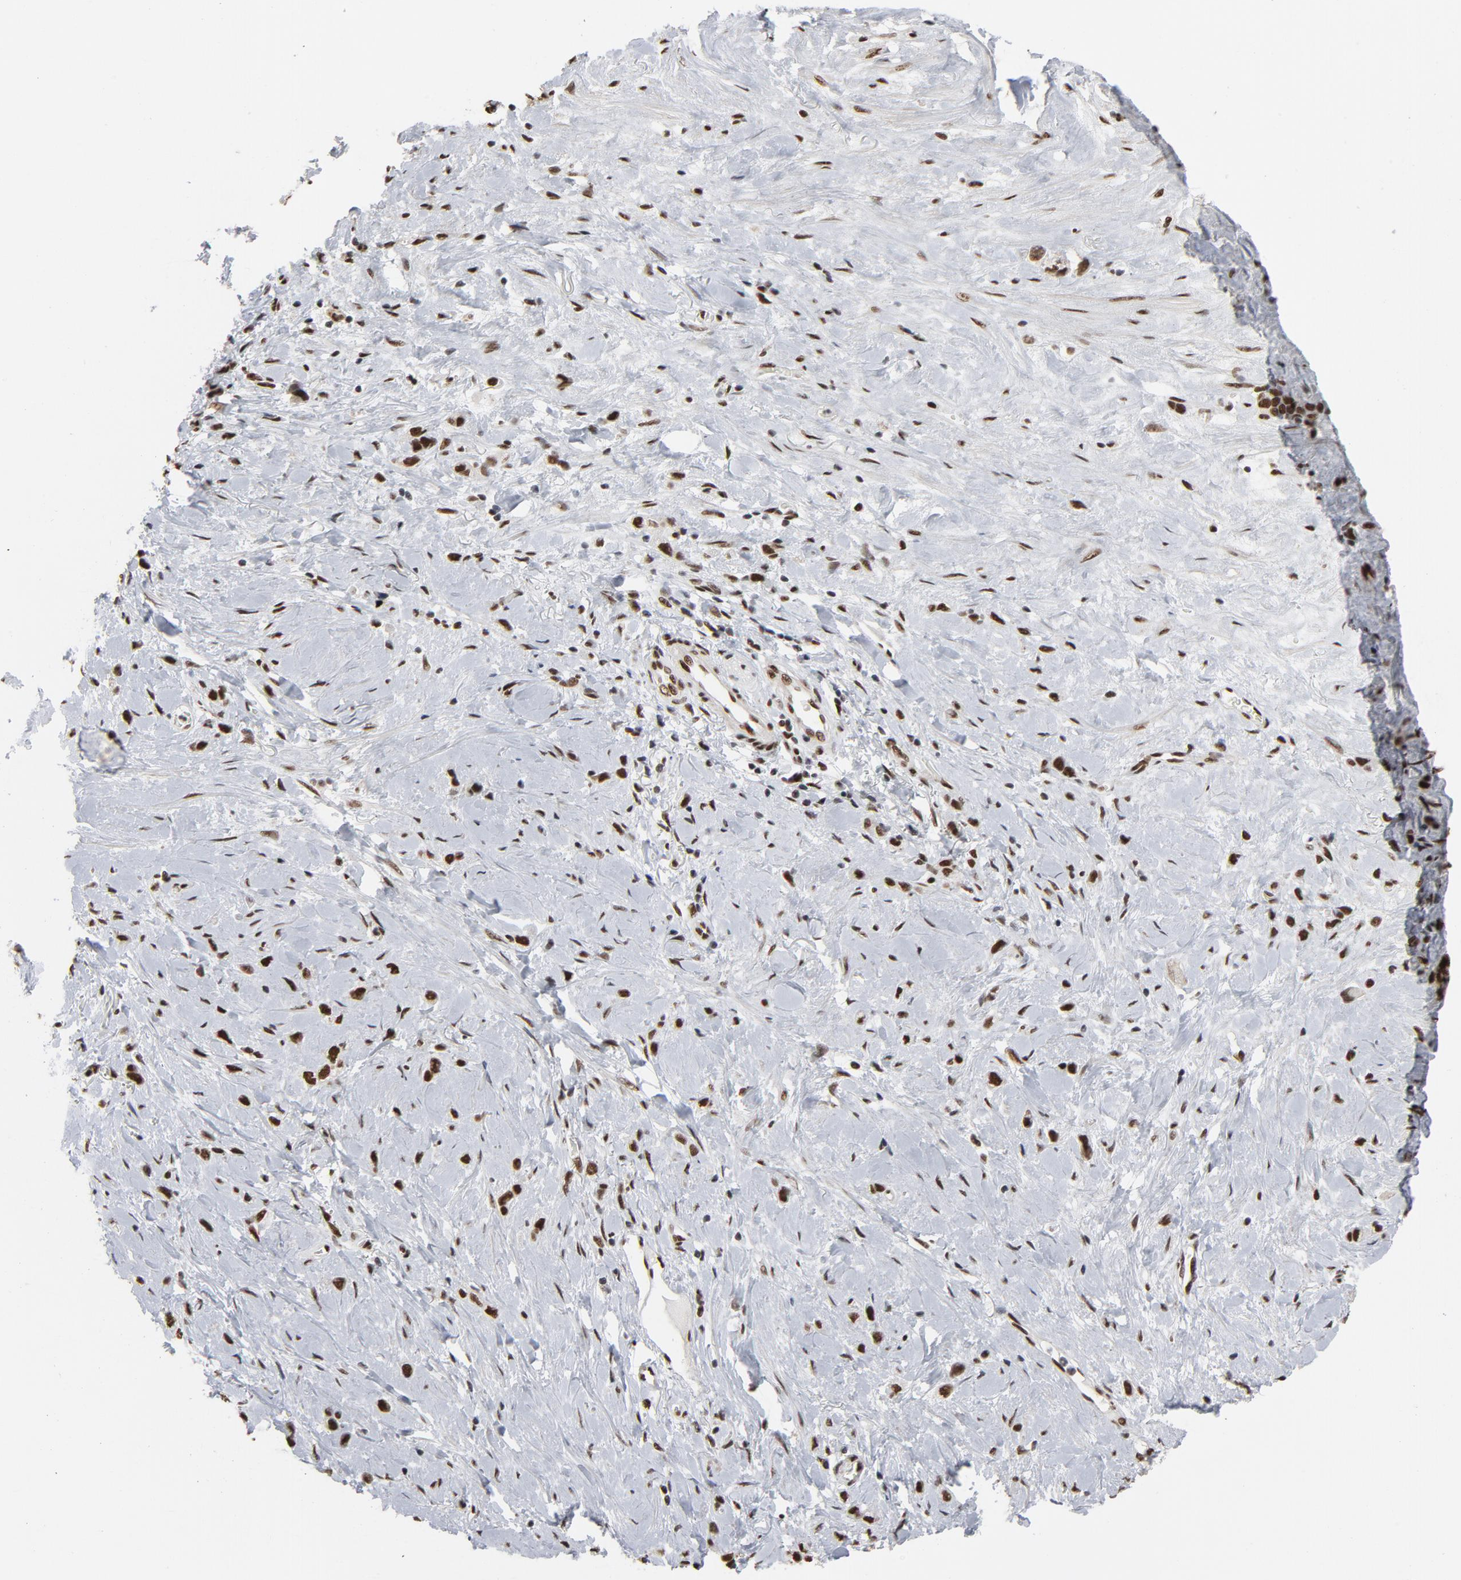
{"staining": {"intensity": "strong", "quantity": ">75%", "location": "nuclear"}, "tissue": "stomach cancer", "cell_type": "Tumor cells", "image_type": "cancer", "snomed": [{"axis": "morphology", "description": "Normal tissue, NOS"}, {"axis": "morphology", "description": "Adenocarcinoma, NOS"}, {"axis": "morphology", "description": "Adenocarcinoma, High grade"}, {"axis": "topography", "description": "Stomach, upper"}, {"axis": "topography", "description": "Stomach"}], "caption": "Immunohistochemistry (IHC) staining of stomach cancer (adenocarcinoma (high-grade)), which demonstrates high levels of strong nuclear expression in about >75% of tumor cells indicating strong nuclear protein positivity. The staining was performed using DAB (brown) for protein detection and nuclei were counterstained in hematoxylin (blue).", "gene": "MRE11", "patient": {"sex": "female", "age": 65}}